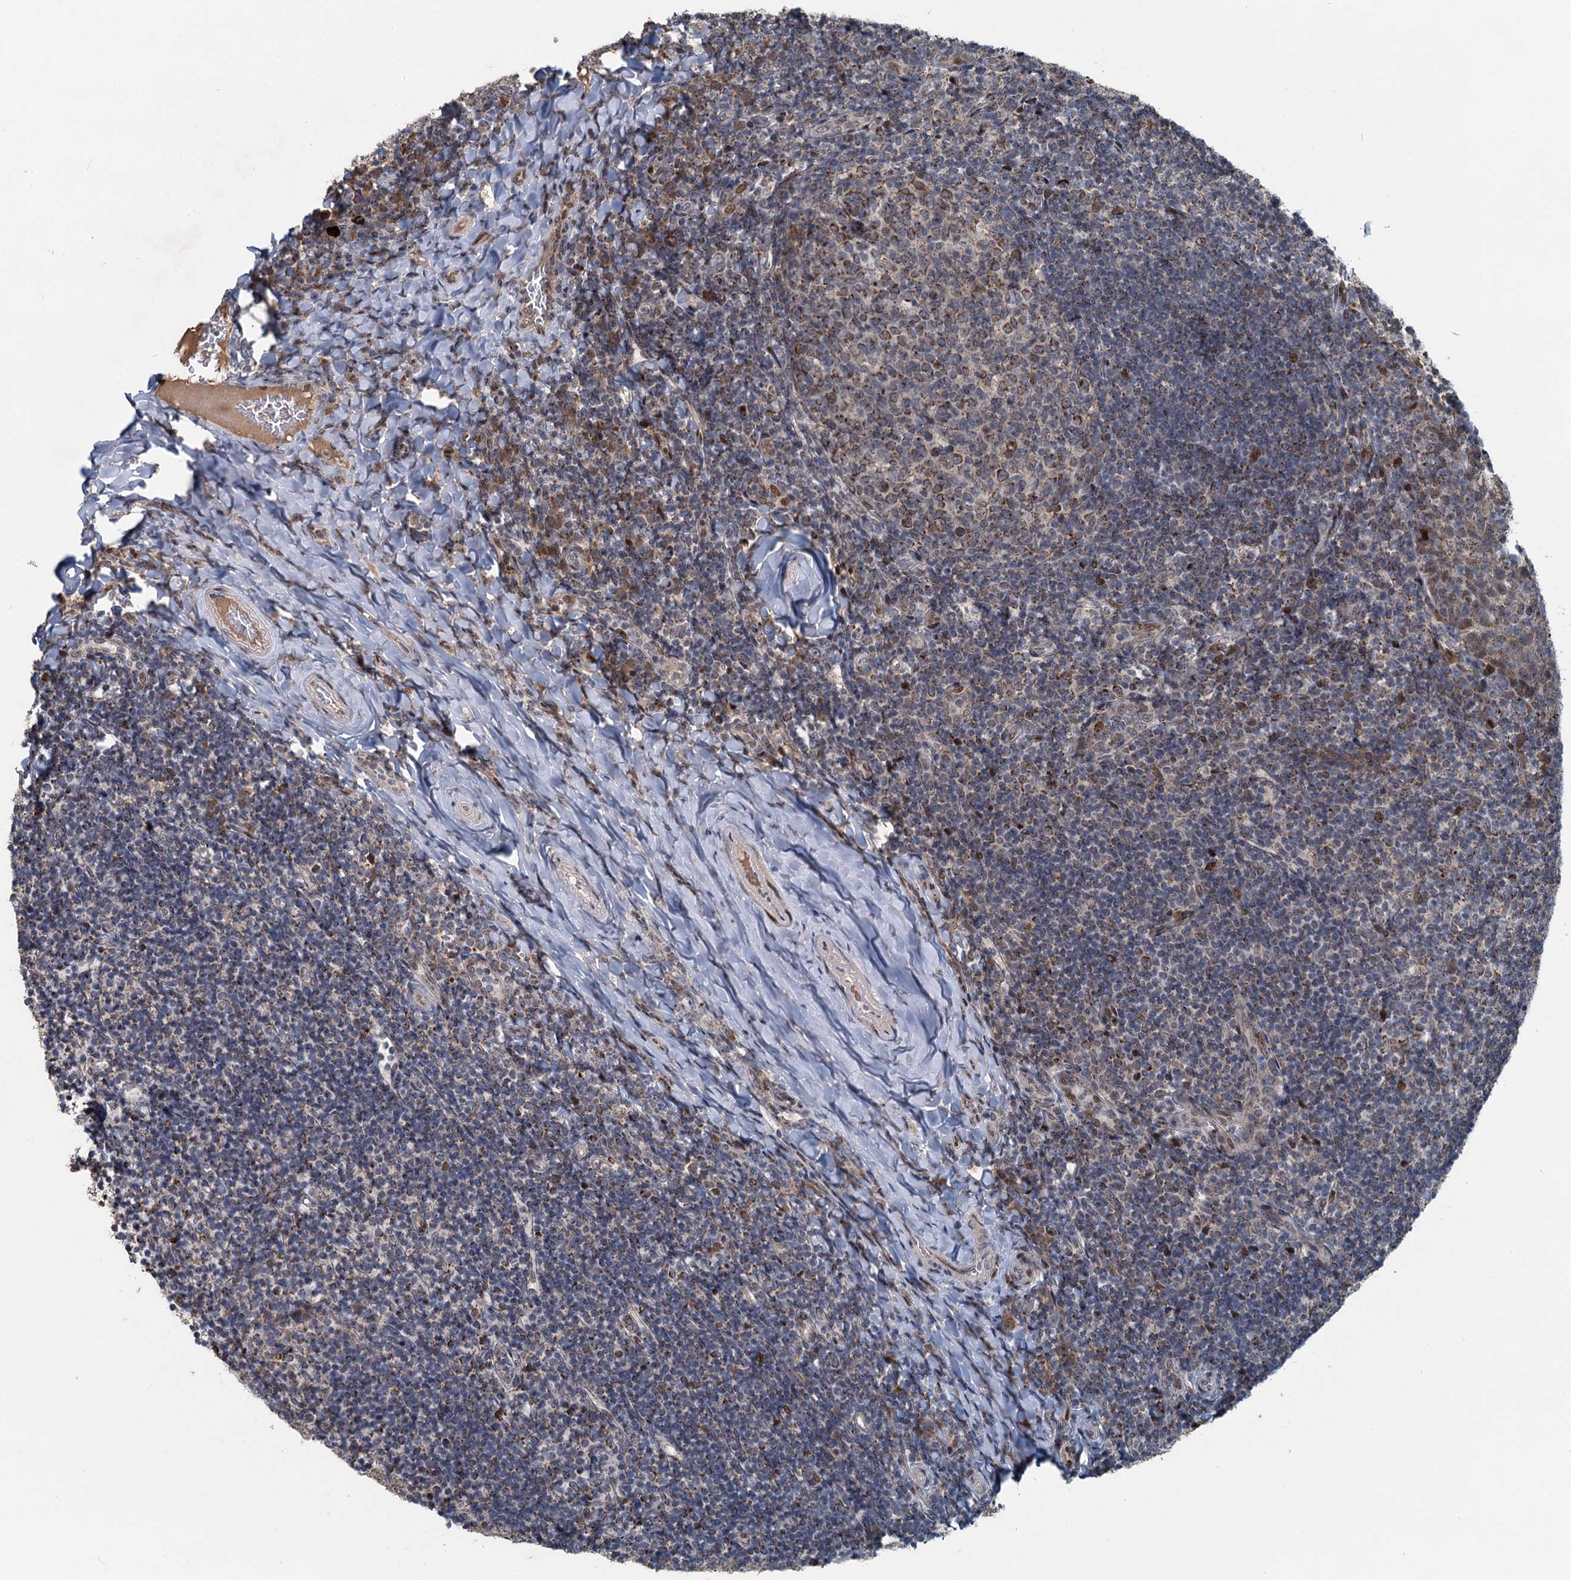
{"staining": {"intensity": "moderate", "quantity": "25%-75%", "location": "cytoplasmic/membranous"}, "tissue": "tonsil", "cell_type": "Germinal center cells", "image_type": "normal", "snomed": [{"axis": "morphology", "description": "Normal tissue, NOS"}, {"axis": "topography", "description": "Tonsil"}], "caption": "Moderate cytoplasmic/membranous expression for a protein is present in about 25%-75% of germinal center cells of benign tonsil using immunohistochemistry (IHC).", "gene": "RITA1", "patient": {"sex": "female", "age": 10}}